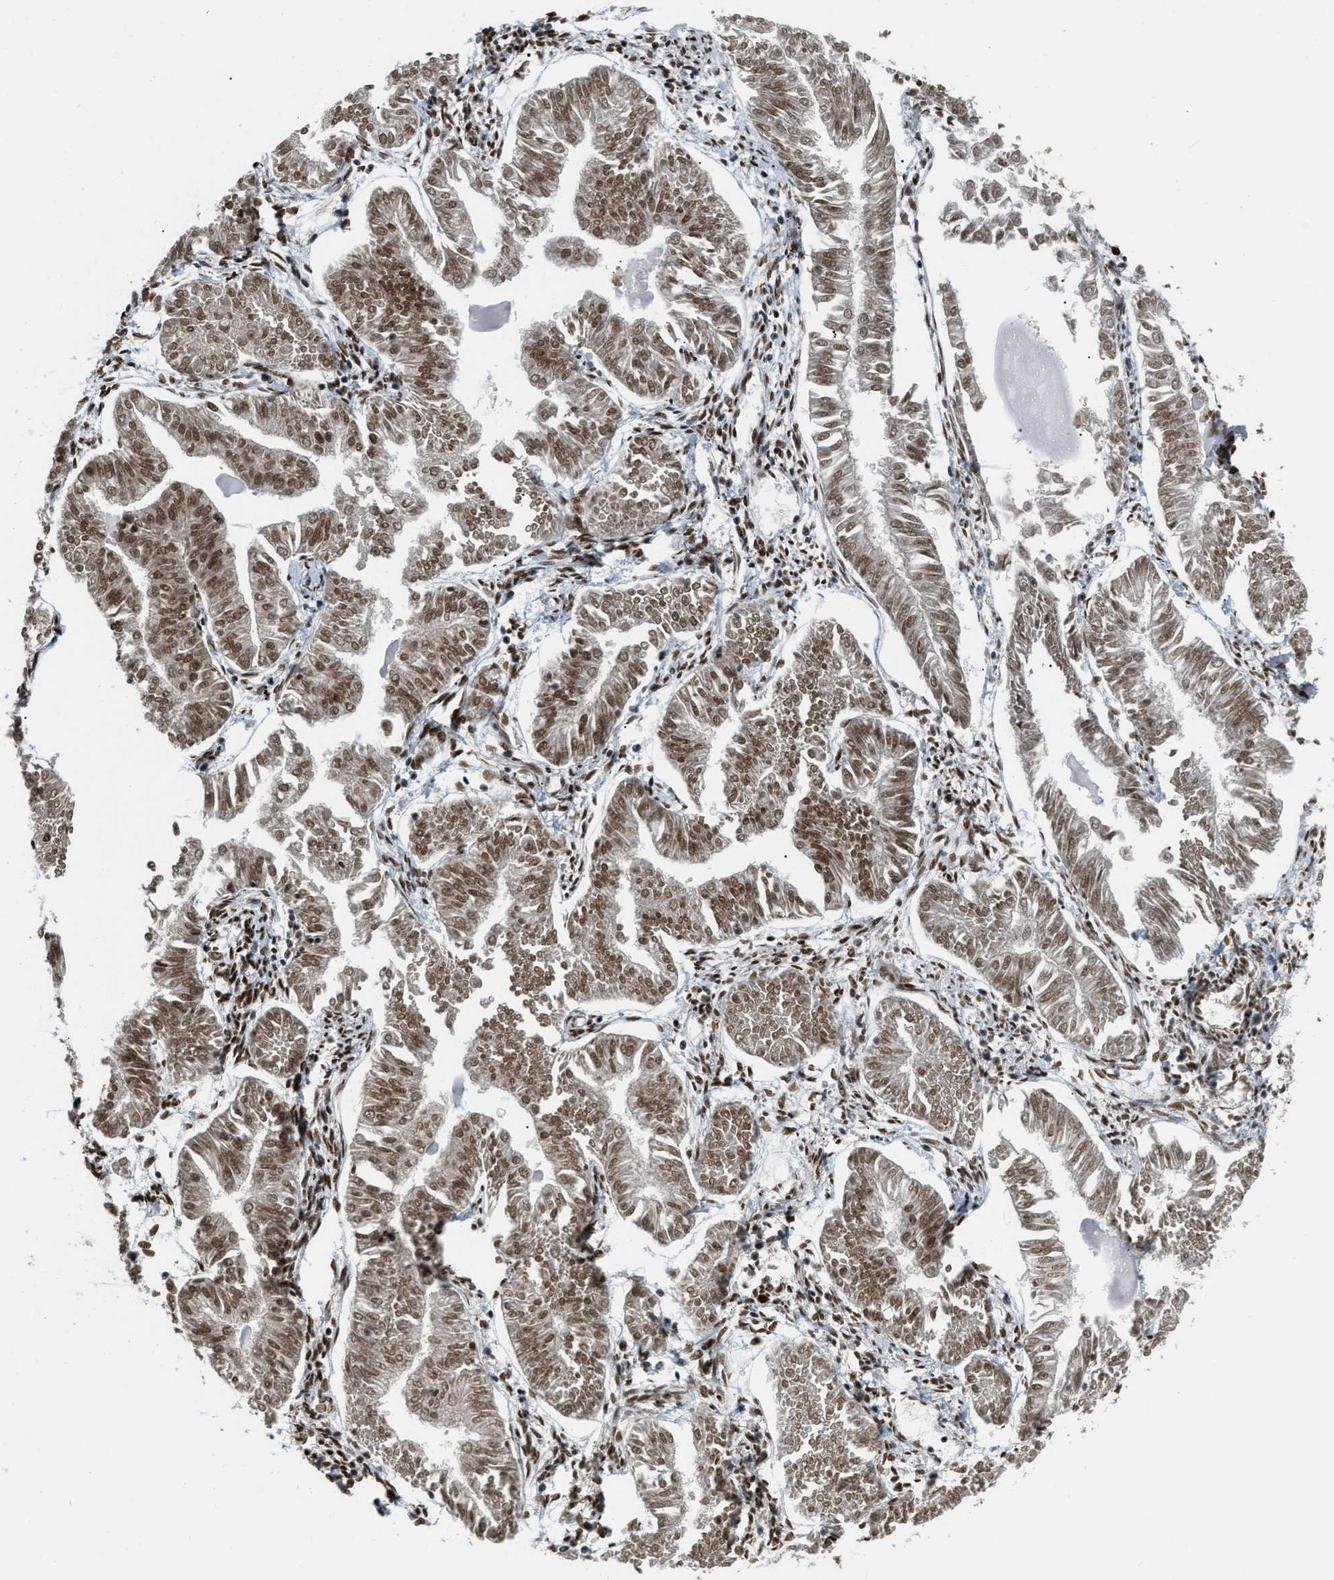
{"staining": {"intensity": "moderate", "quantity": ">75%", "location": "cytoplasmic/membranous,nuclear"}, "tissue": "endometrial cancer", "cell_type": "Tumor cells", "image_type": "cancer", "snomed": [{"axis": "morphology", "description": "Adenocarcinoma, NOS"}, {"axis": "topography", "description": "Endometrium"}], "caption": "This histopathology image demonstrates immunohistochemistry (IHC) staining of human endometrial adenocarcinoma, with medium moderate cytoplasmic/membranous and nuclear staining in about >75% of tumor cells.", "gene": "NUMA1", "patient": {"sex": "female", "age": 53}}